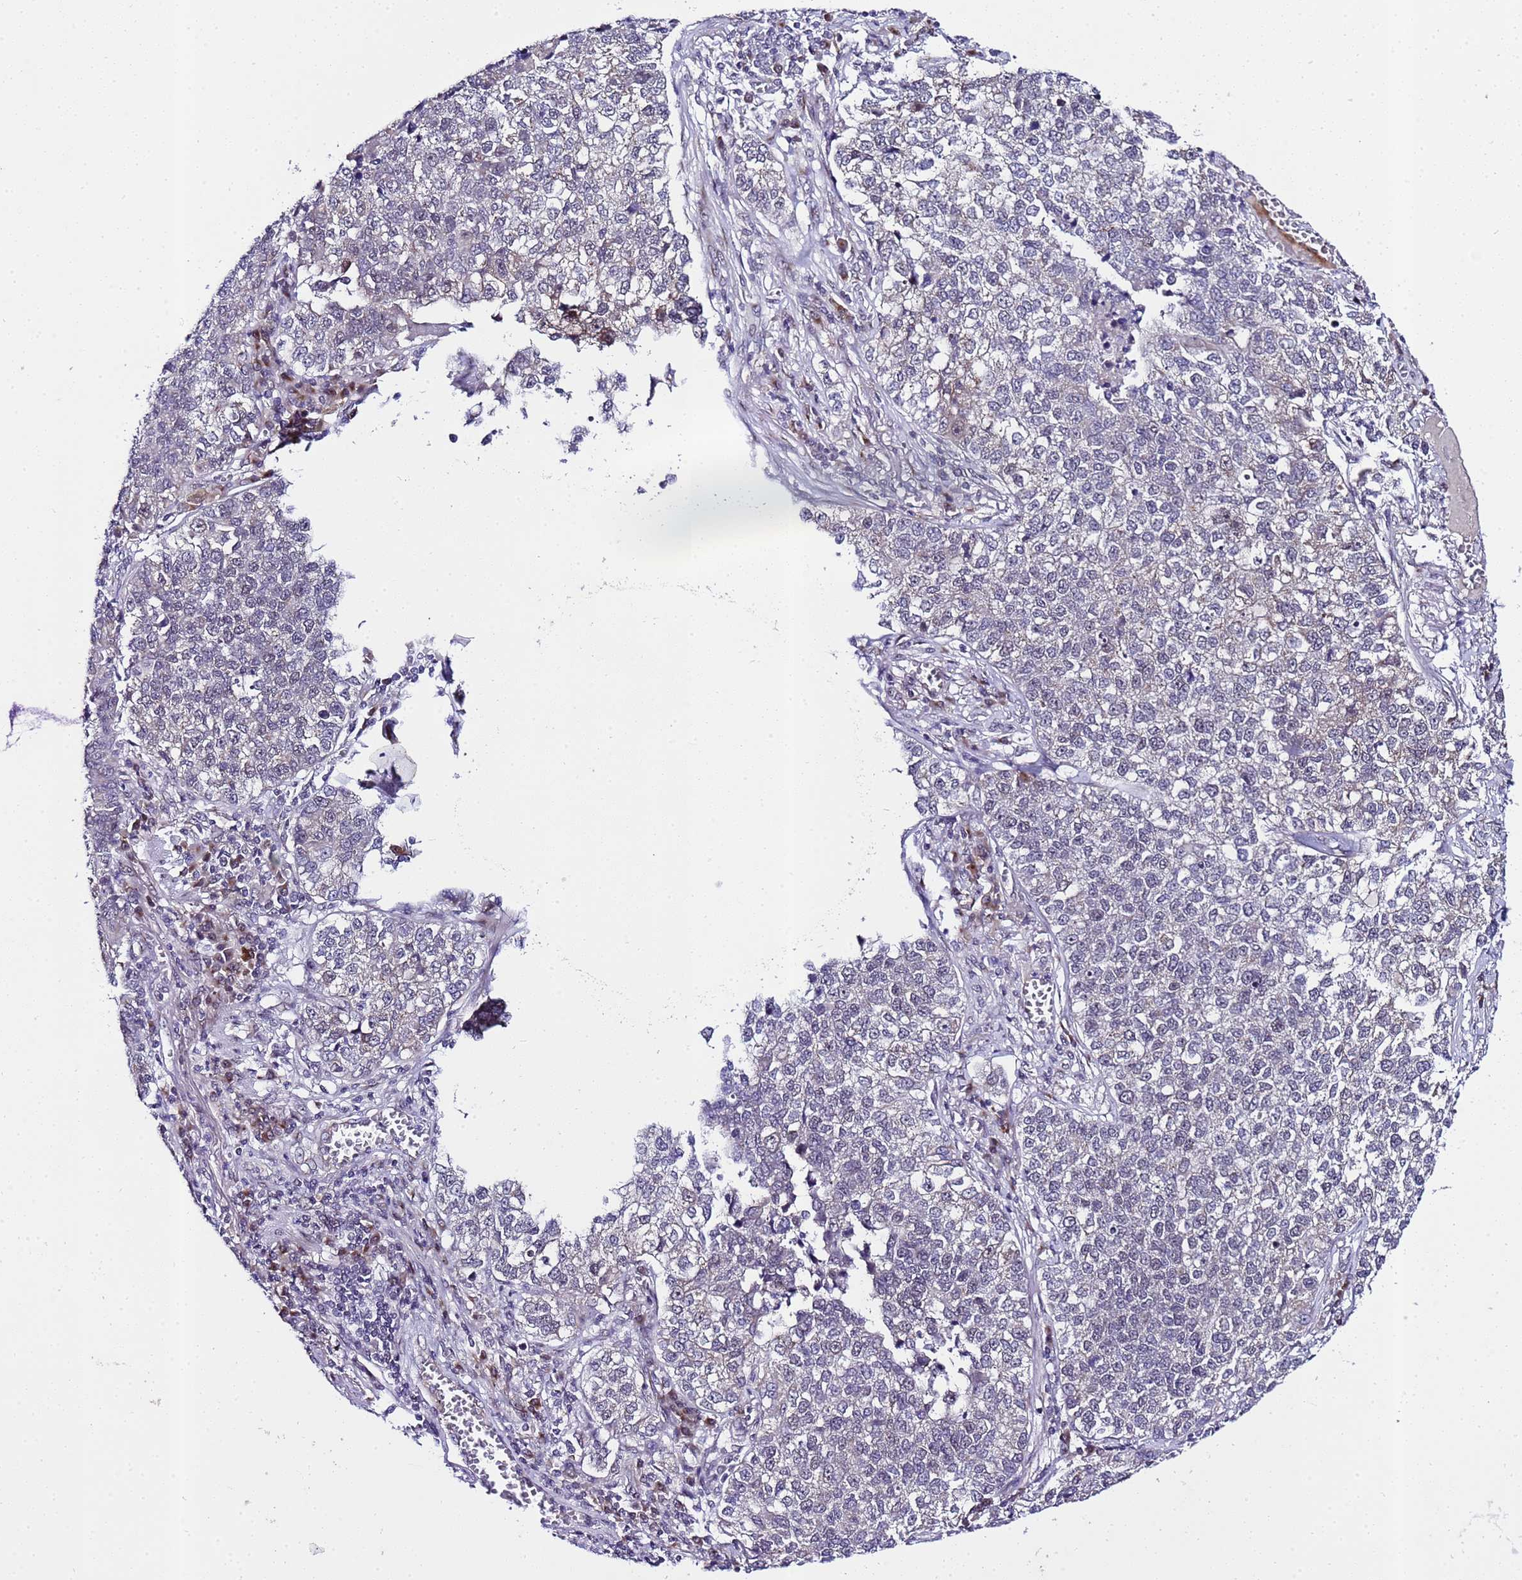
{"staining": {"intensity": "negative", "quantity": "none", "location": "none"}, "tissue": "lung cancer", "cell_type": "Tumor cells", "image_type": "cancer", "snomed": [{"axis": "morphology", "description": "Adenocarcinoma, NOS"}, {"axis": "topography", "description": "Lung"}], "caption": "Tumor cells show no significant protein positivity in lung cancer.", "gene": "C19orf47", "patient": {"sex": "male", "age": 49}}